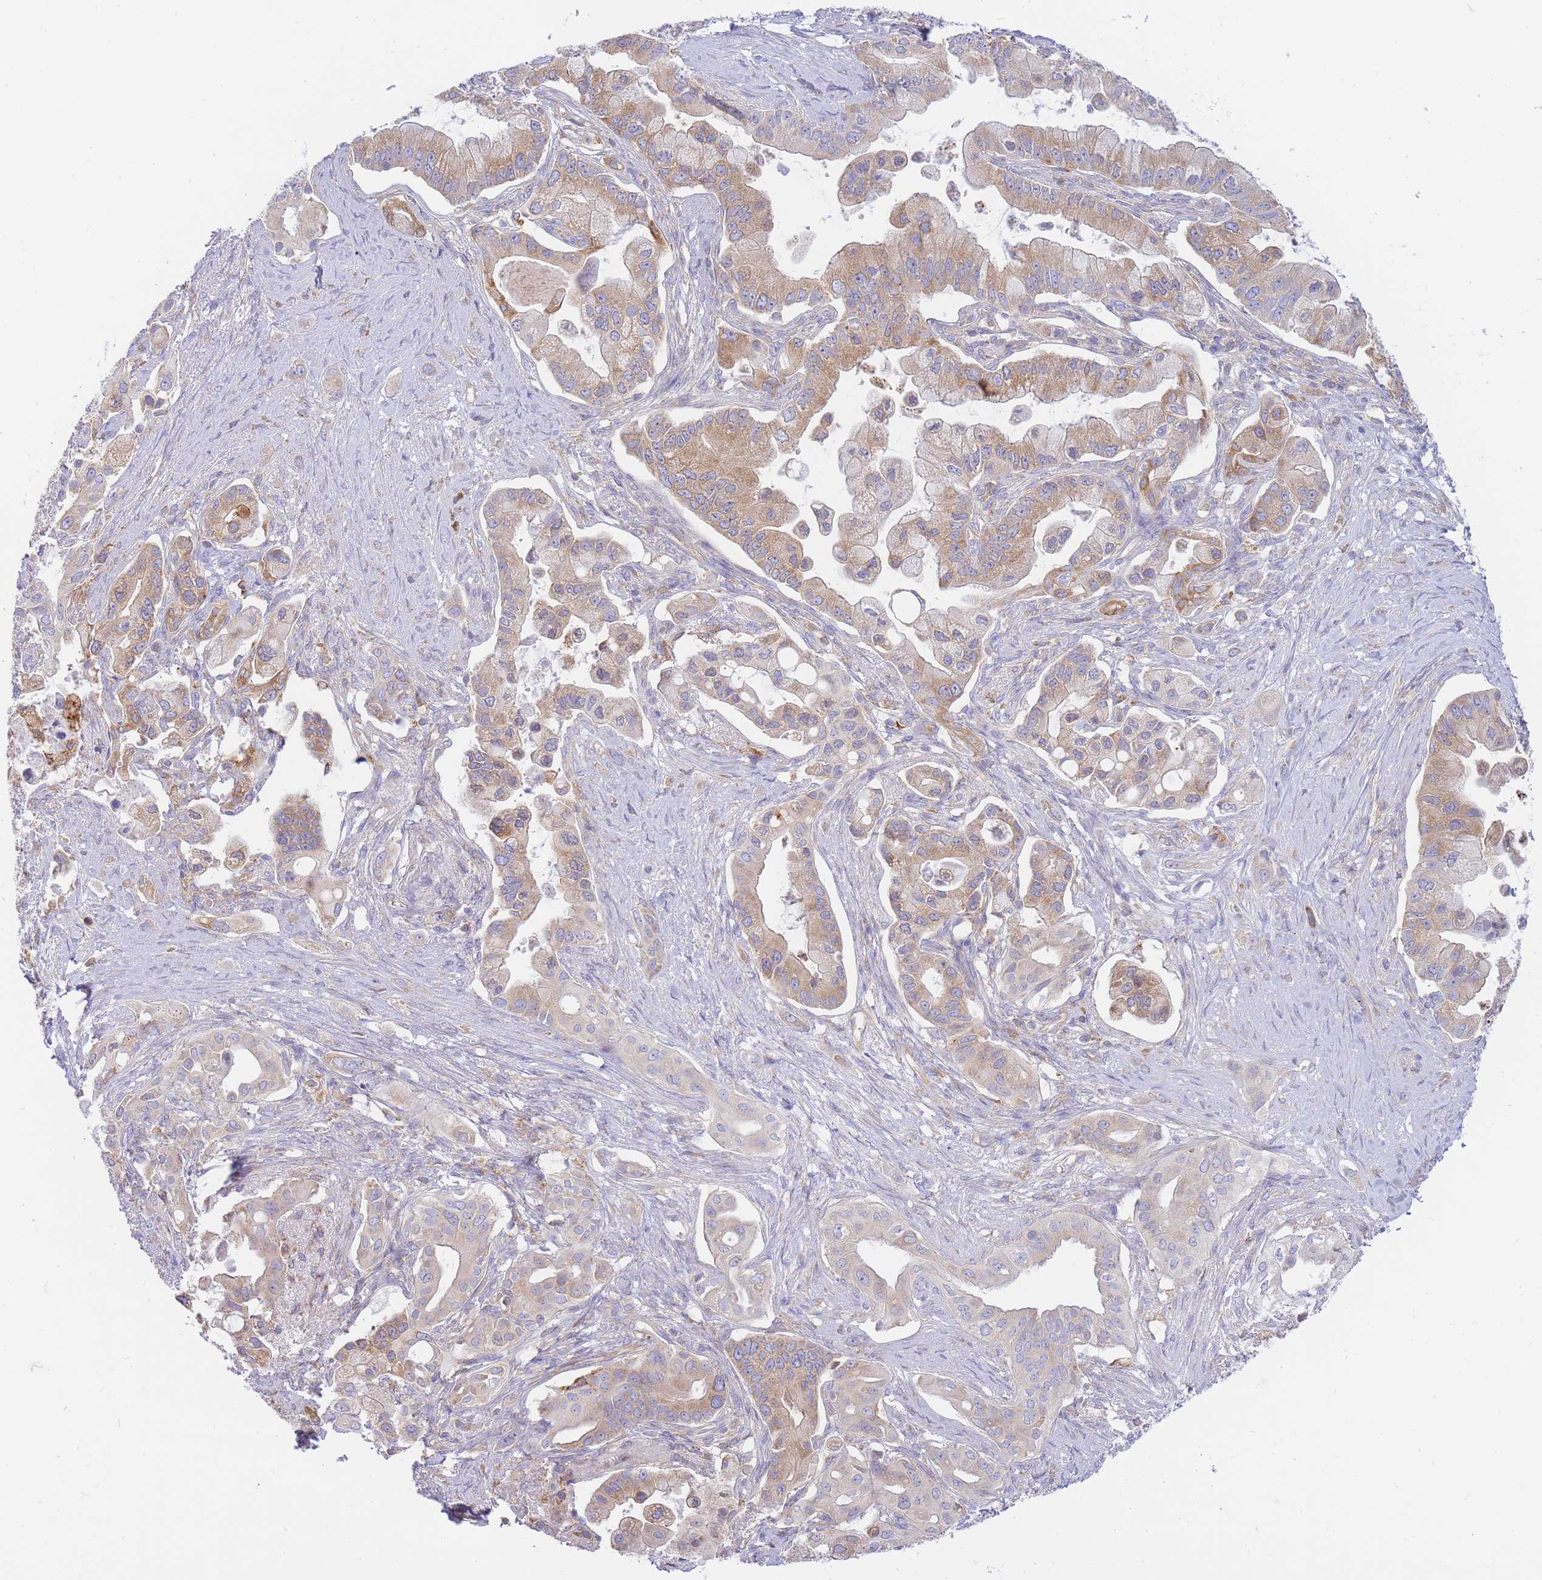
{"staining": {"intensity": "moderate", "quantity": "25%-75%", "location": "cytoplasmic/membranous"}, "tissue": "pancreatic cancer", "cell_type": "Tumor cells", "image_type": "cancer", "snomed": [{"axis": "morphology", "description": "Adenocarcinoma, NOS"}, {"axis": "topography", "description": "Pancreas"}], "caption": "Approximately 25%-75% of tumor cells in adenocarcinoma (pancreatic) display moderate cytoplasmic/membranous protein staining as visualized by brown immunohistochemical staining.", "gene": "SH2B2", "patient": {"sex": "male", "age": 57}}